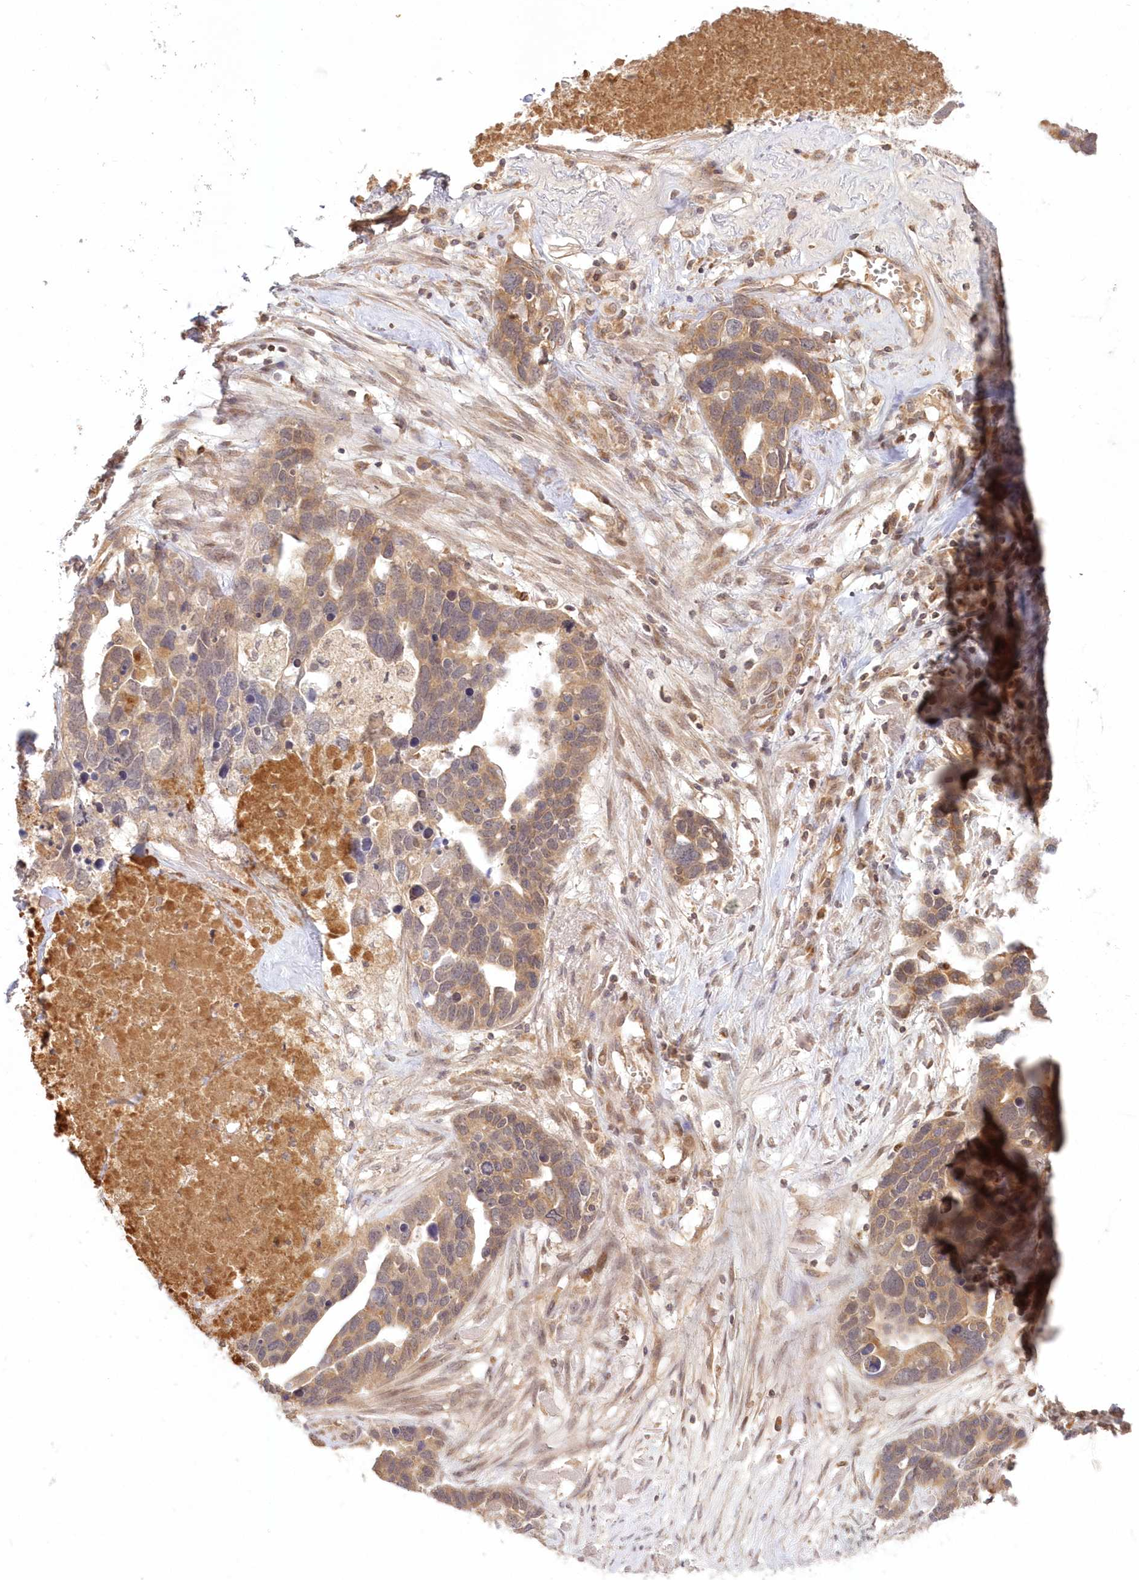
{"staining": {"intensity": "weak", "quantity": ">75%", "location": "cytoplasmic/membranous"}, "tissue": "ovarian cancer", "cell_type": "Tumor cells", "image_type": "cancer", "snomed": [{"axis": "morphology", "description": "Cystadenocarcinoma, serous, NOS"}, {"axis": "topography", "description": "Ovary"}], "caption": "Immunohistochemistry staining of ovarian cancer (serous cystadenocarcinoma), which displays low levels of weak cytoplasmic/membranous positivity in about >75% of tumor cells indicating weak cytoplasmic/membranous protein positivity. The staining was performed using DAB (brown) for protein detection and nuclei were counterstained in hematoxylin (blue).", "gene": "MTMR3", "patient": {"sex": "female", "age": 54}}